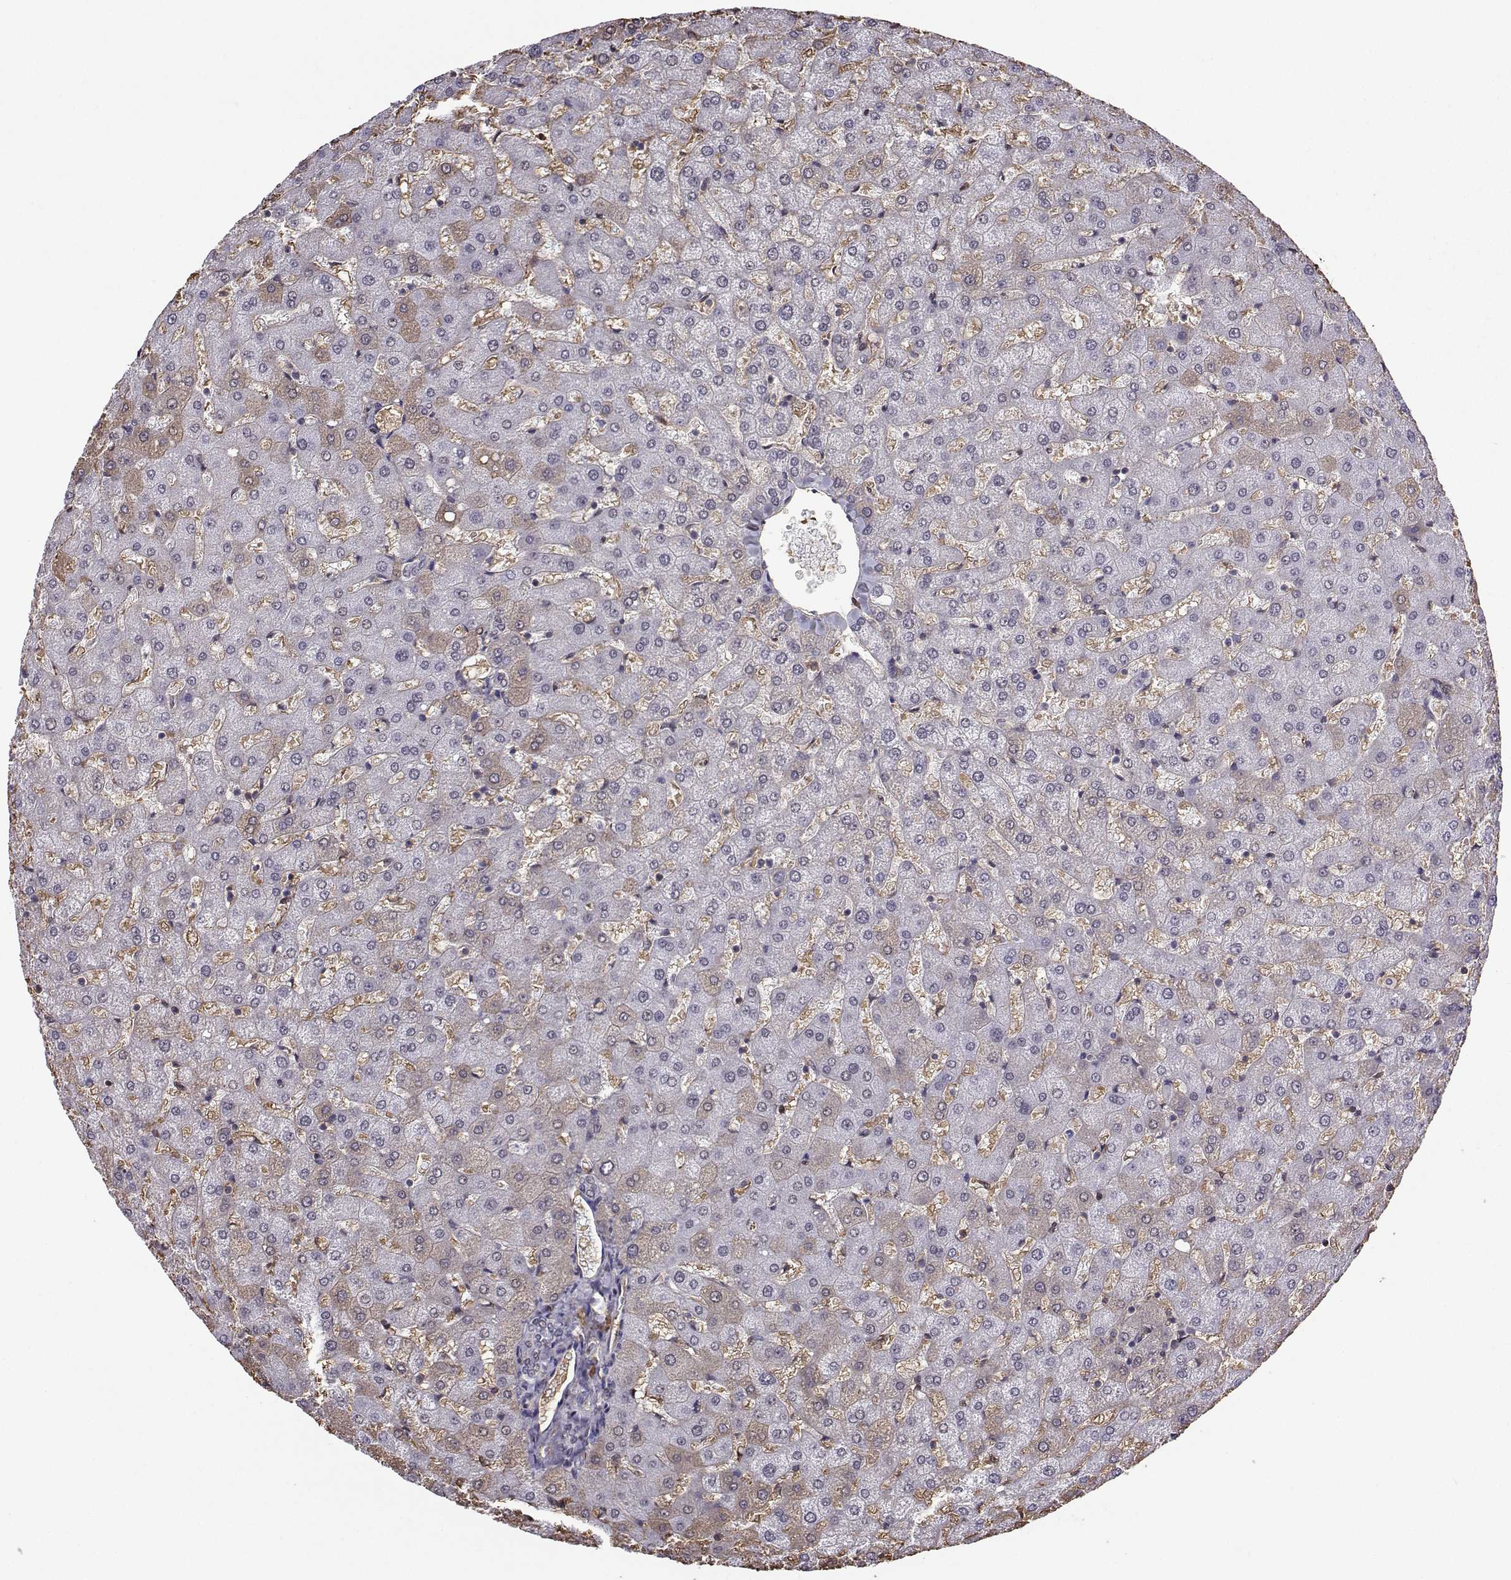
{"staining": {"intensity": "negative", "quantity": "none", "location": "none"}, "tissue": "liver", "cell_type": "Cholangiocytes", "image_type": "normal", "snomed": [{"axis": "morphology", "description": "Normal tissue, NOS"}, {"axis": "topography", "description": "Liver"}], "caption": "Immunohistochemistry micrograph of normal liver: human liver stained with DAB exhibits no significant protein staining in cholangiocytes.", "gene": "CCNK", "patient": {"sex": "female", "age": 50}}